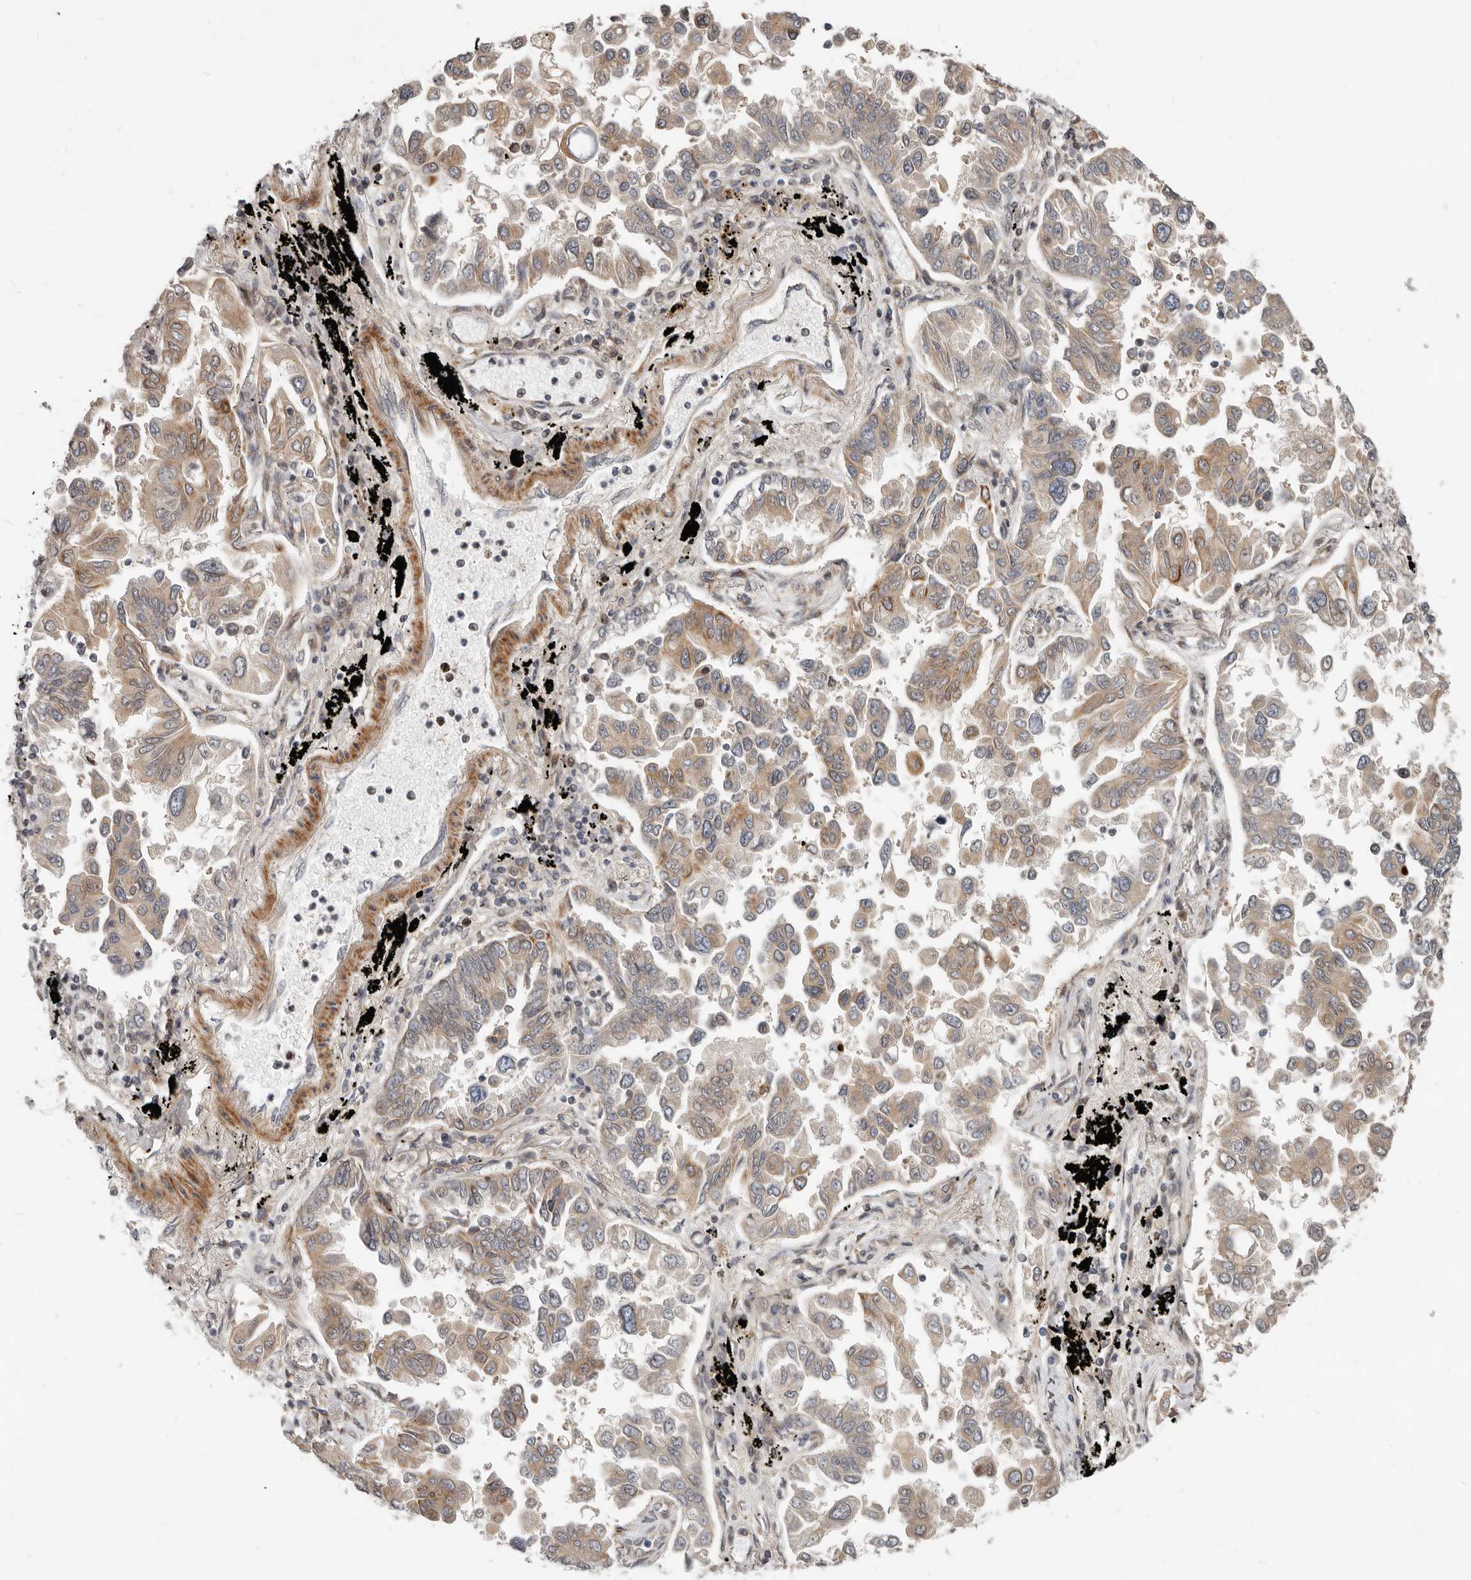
{"staining": {"intensity": "weak", "quantity": ">75%", "location": "cytoplasmic/membranous"}, "tissue": "lung cancer", "cell_type": "Tumor cells", "image_type": "cancer", "snomed": [{"axis": "morphology", "description": "Adenocarcinoma, NOS"}, {"axis": "topography", "description": "Lung"}], "caption": "Brown immunohistochemical staining in human lung cancer reveals weak cytoplasmic/membranous positivity in approximately >75% of tumor cells. Using DAB (3,3'-diaminobenzidine) (brown) and hematoxylin (blue) stains, captured at high magnification using brightfield microscopy.", "gene": "NPY4R", "patient": {"sex": "female", "age": 67}}